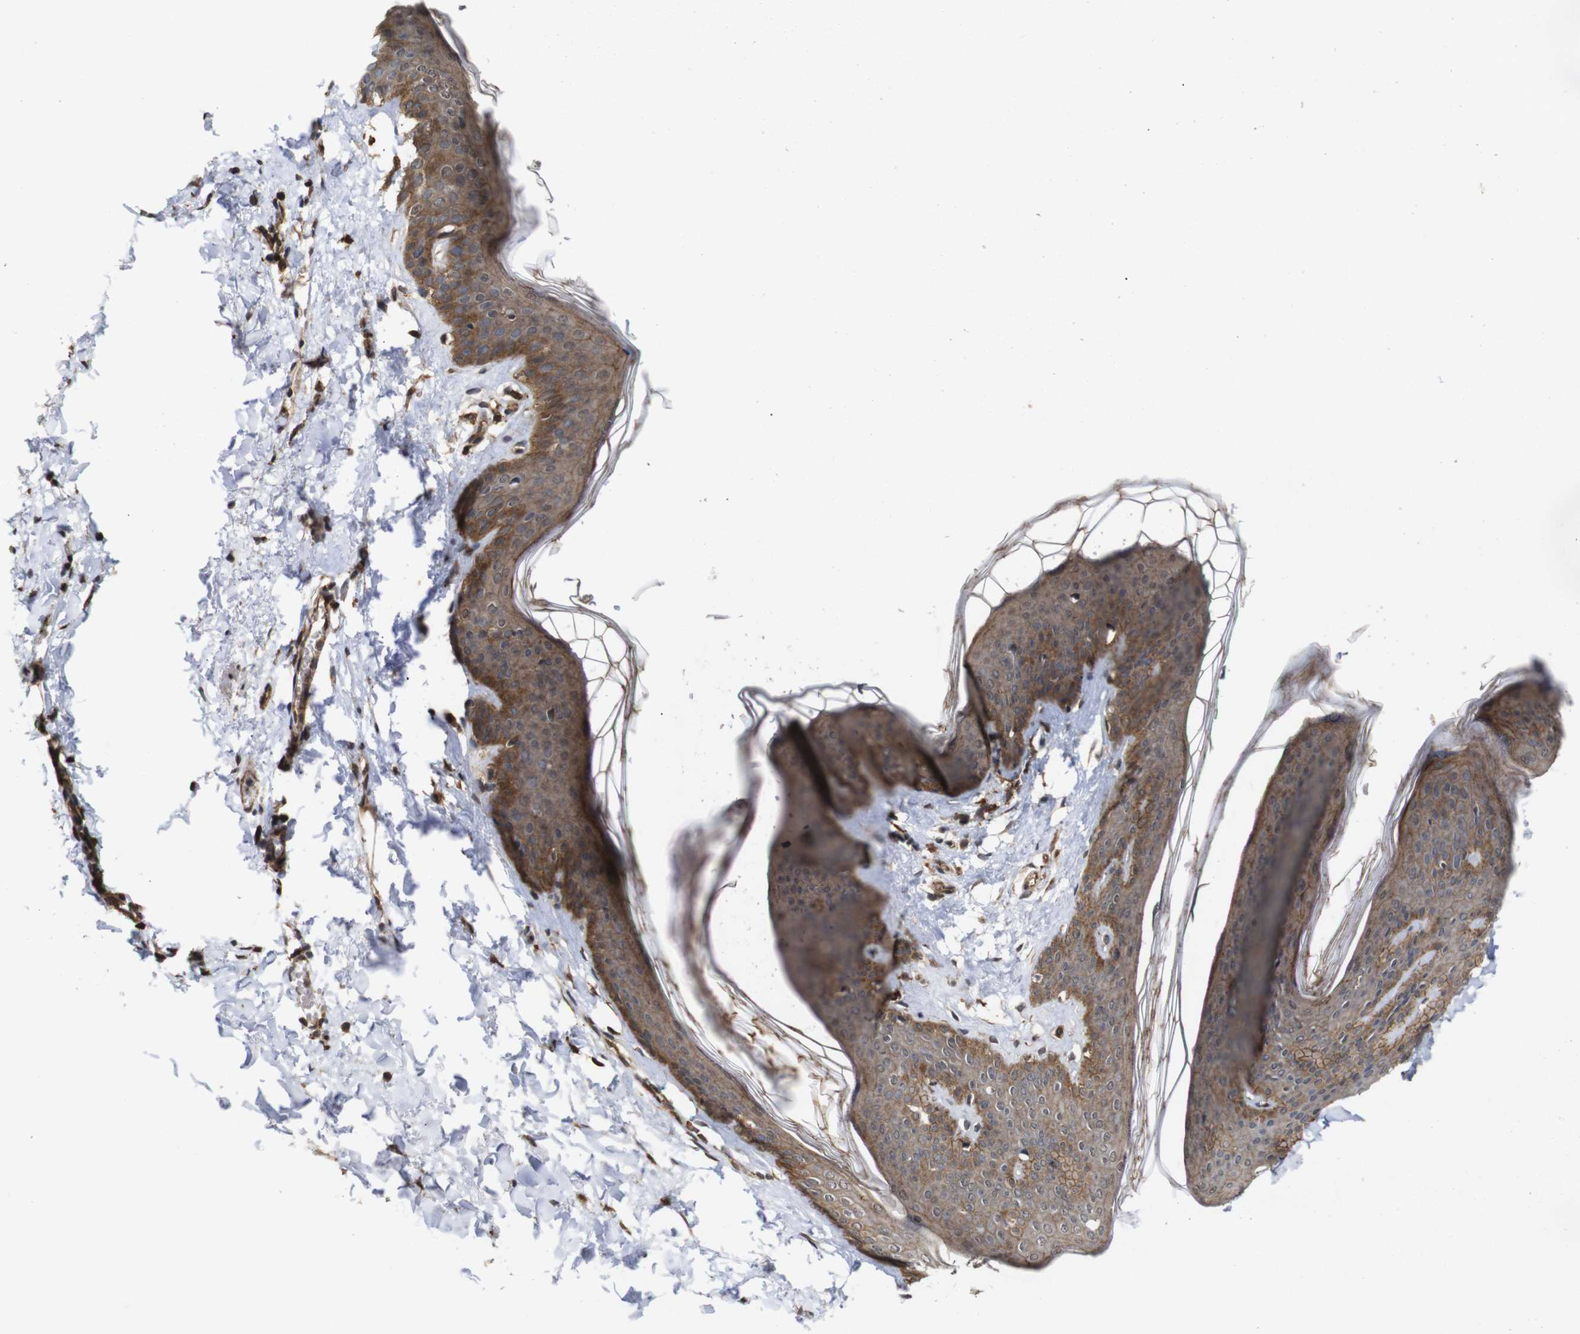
{"staining": {"intensity": "strong", "quantity": "25%-75%", "location": "cytoplasmic/membranous"}, "tissue": "skin", "cell_type": "Fibroblasts", "image_type": "normal", "snomed": [{"axis": "morphology", "description": "Normal tissue, NOS"}, {"axis": "topography", "description": "Skin"}], "caption": "Immunohistochemistry (IHC) (DAB (3,3'-diaminobenzidine)) staining of normal skin exhibits strong cytoplasmic/membranous protein expression in approximately 25%-75% of fibroblasts. The protein is shown in brown color, while the nuclei are stained blue.", "gene": "NANOS1", "patient": {"sex": "female", "age": 17}}